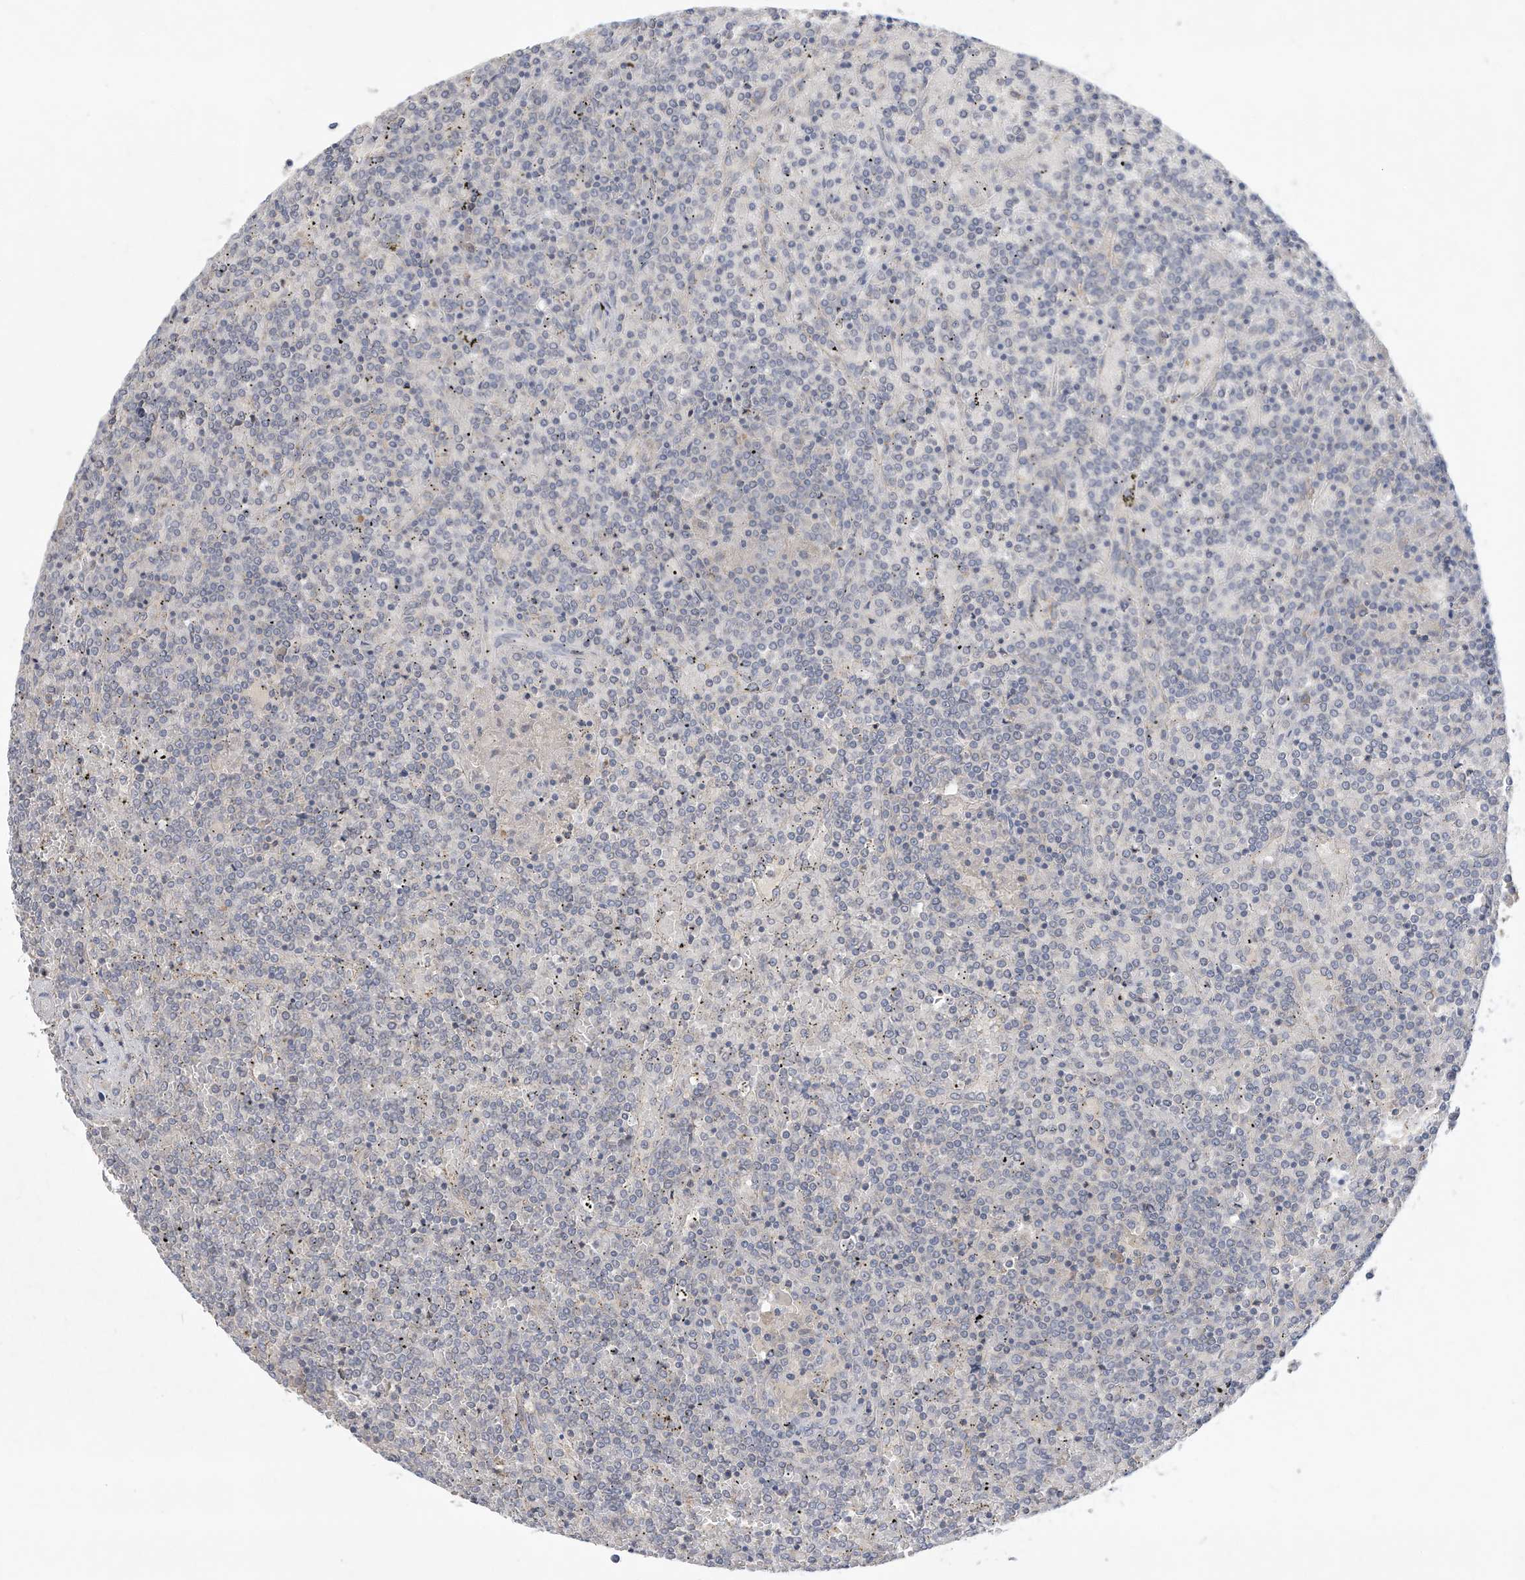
{"staining": {"intensity": "negative", "quantity": "none", "location": "none"}, "tissue": "lymphoma", "cell_type": "Tumor cells", "image_type": "cancer", "snomed": [{"axis": "morphology", "description": "Malignant lymphoma, non-Hodgkin's type, Low grade"}, {"axis": "topography", "description": "Spleen"}], "caption": "There is no significant expression in tumor cells of low-grade malignant lymphoma, non-Hodgkin's type. Nuclei are stained in blue.", "gene": "HAS3", "patient": {"sex": "female", "age": 19}}